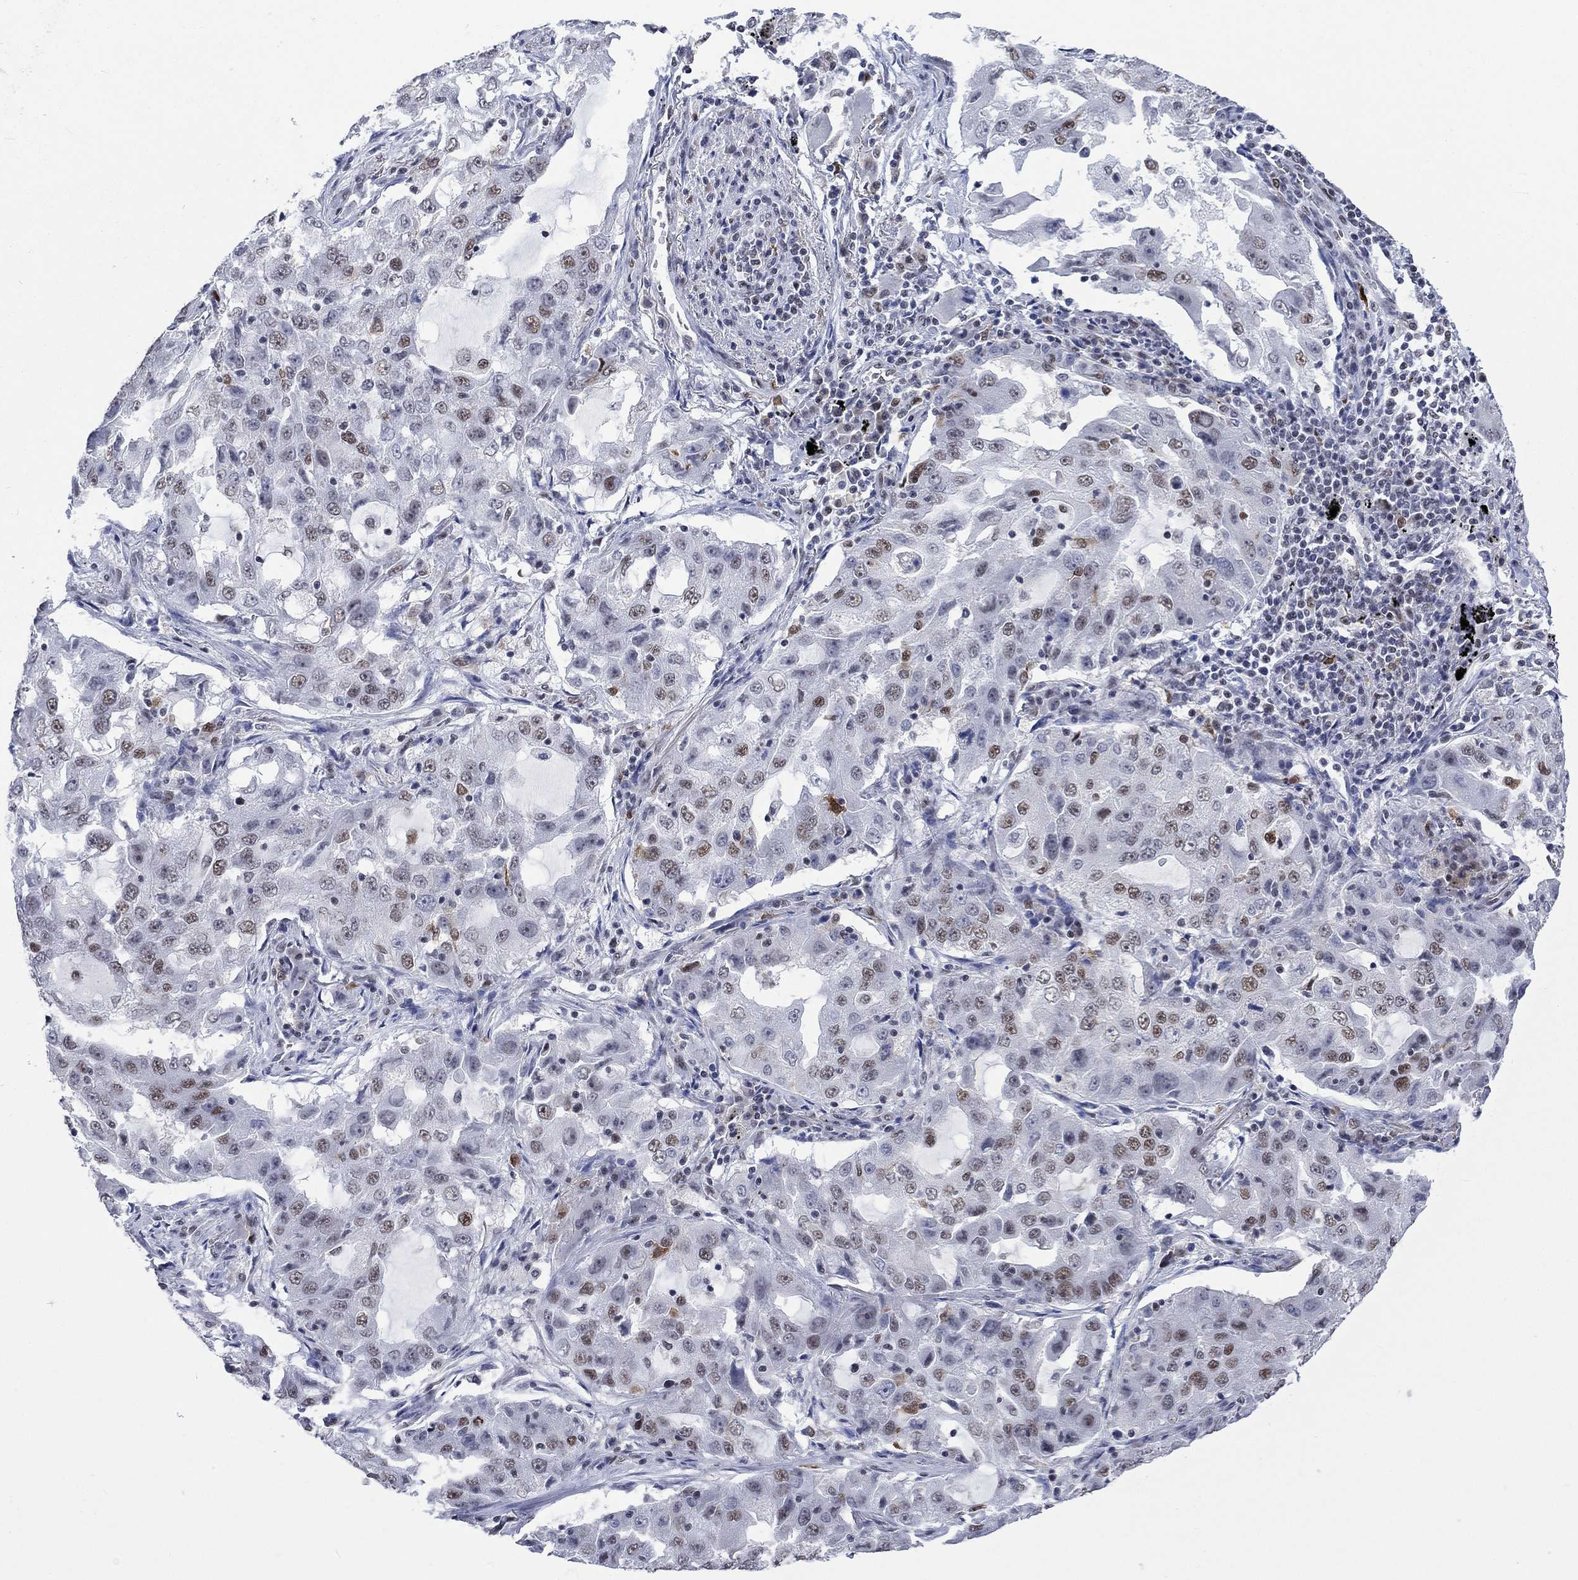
{"staining": {"intensity": "moderate", "quantity": "<25%", "location": "nuclear"}, "tissue": "lung cancer", "cell_type": "Tumor cells", "image_type": "cancer", "snomed": [{"axis": "morphology", "description": "Adenocarcinoma, NOS"}, {"axis": "topography", "description": "Lung"}], "caption": "This is a micrograph of immunohistochemistry (IHC) staining of lung cancer, which shows moderate expression in the nuclear of tumor cells.", "gene": "HCFC1", "patient": {"sex": "female", "age": 61}}